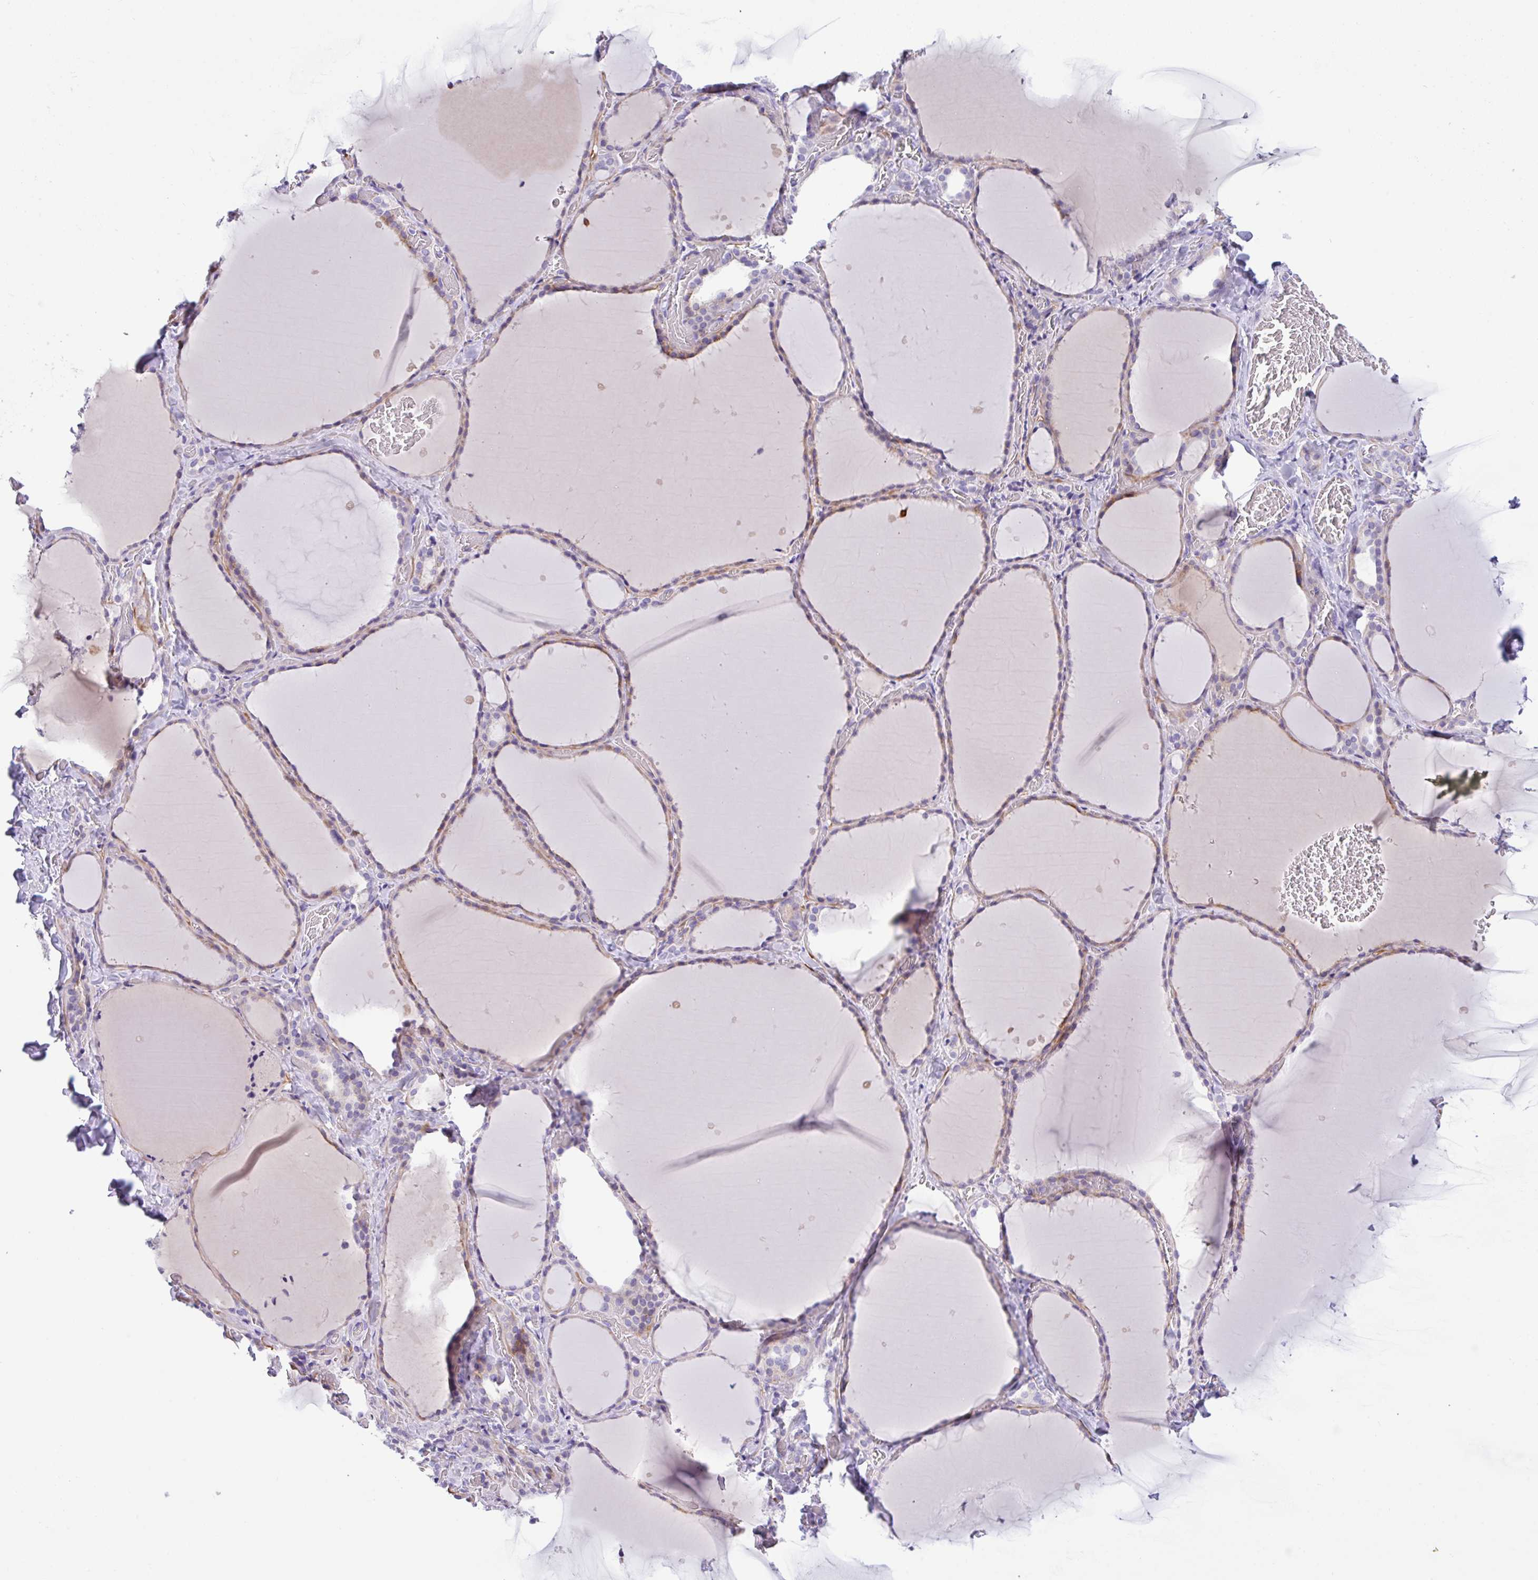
{"staining": {"intensity": "moderate", "quantity": "25%-75%", "location": "cytoplasmic/membranous"}, "tissue": "thyroid gland", "cell_type": "Glandular cells", "image_type": "normal", "snomed": [{"axis": "morphology", "description": "Normal tissue, NOS"}, {"axis": "topography", "description": "Thyroid gland"}], "caption": "Unremarkable thyroid gland exhibits moderate cytoplasmic/membranous expression in approximately 25%-75% of glandular cells The protein is stained brown, and the nuclei are stained in blue (DAB (3,3'-diaminobenzidine) IHC with brightfield microscopy, high magnification)..", "gene": "FBXL20", "patient": {"sex": "female", "age": 36}}